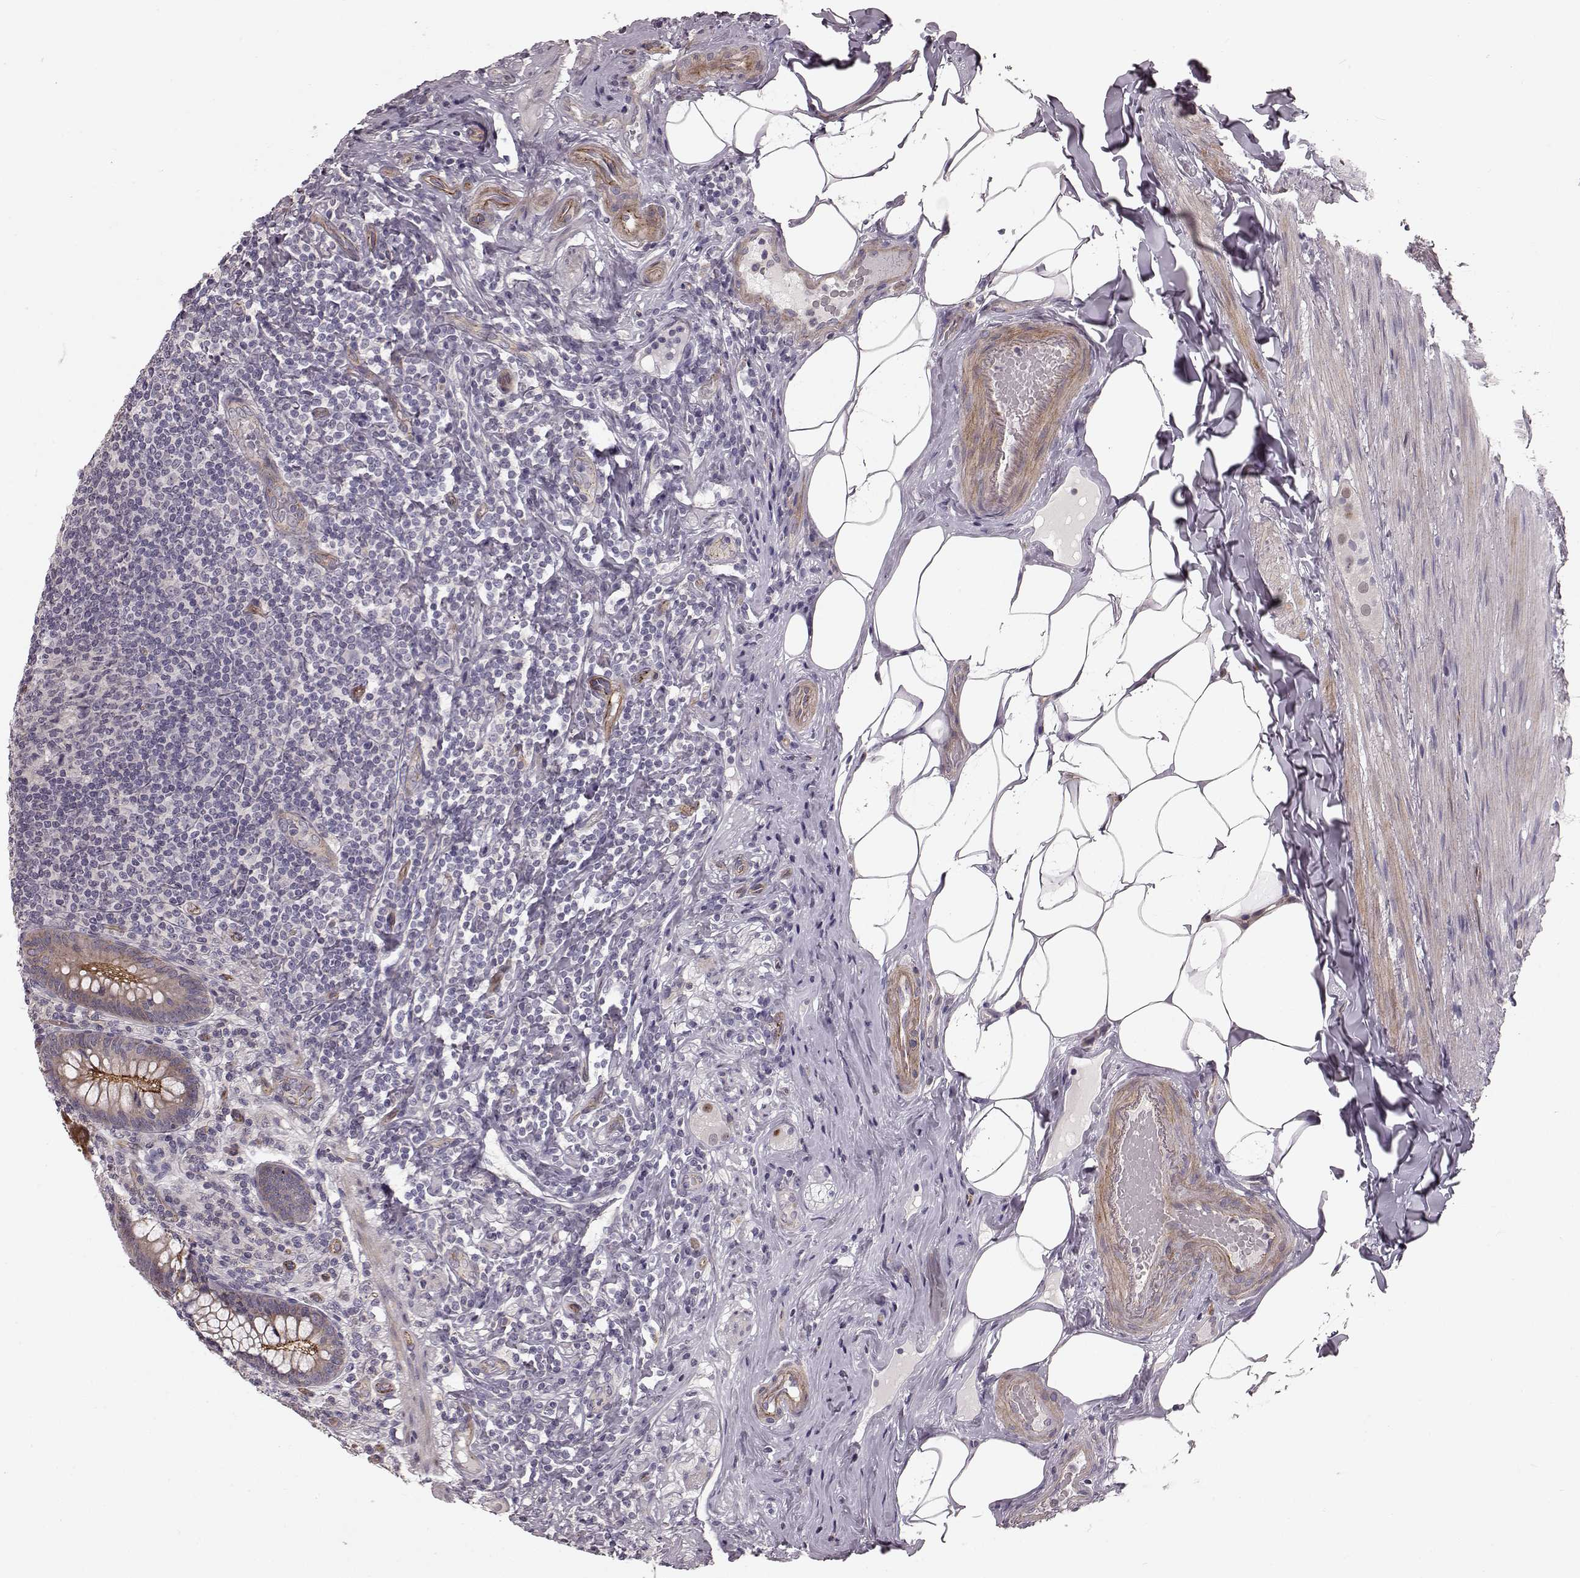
{"staining": {"intensity": "moderate", "quantity": "25%-75%", "location": "cytoplasmic/membranous"}, "tissue": "appendix", "cell_type": "Glandular cells", "image_type": "normal", "snomed": [{"axis": "morphology", "description": "Normal tissue, NOS"}, {"axis": "topography", "description": "Appendix"}], "caption": "A medium amount of moderate cytoplasmic/membranous positivity is appreciated in approximately 25%-75% of glandular cells in benign appendix. The protein is shown in brown color, while the nuclei are stained blue.", "gene": "SLC22A18", "patient": {"sex": "male", "age": 47}}